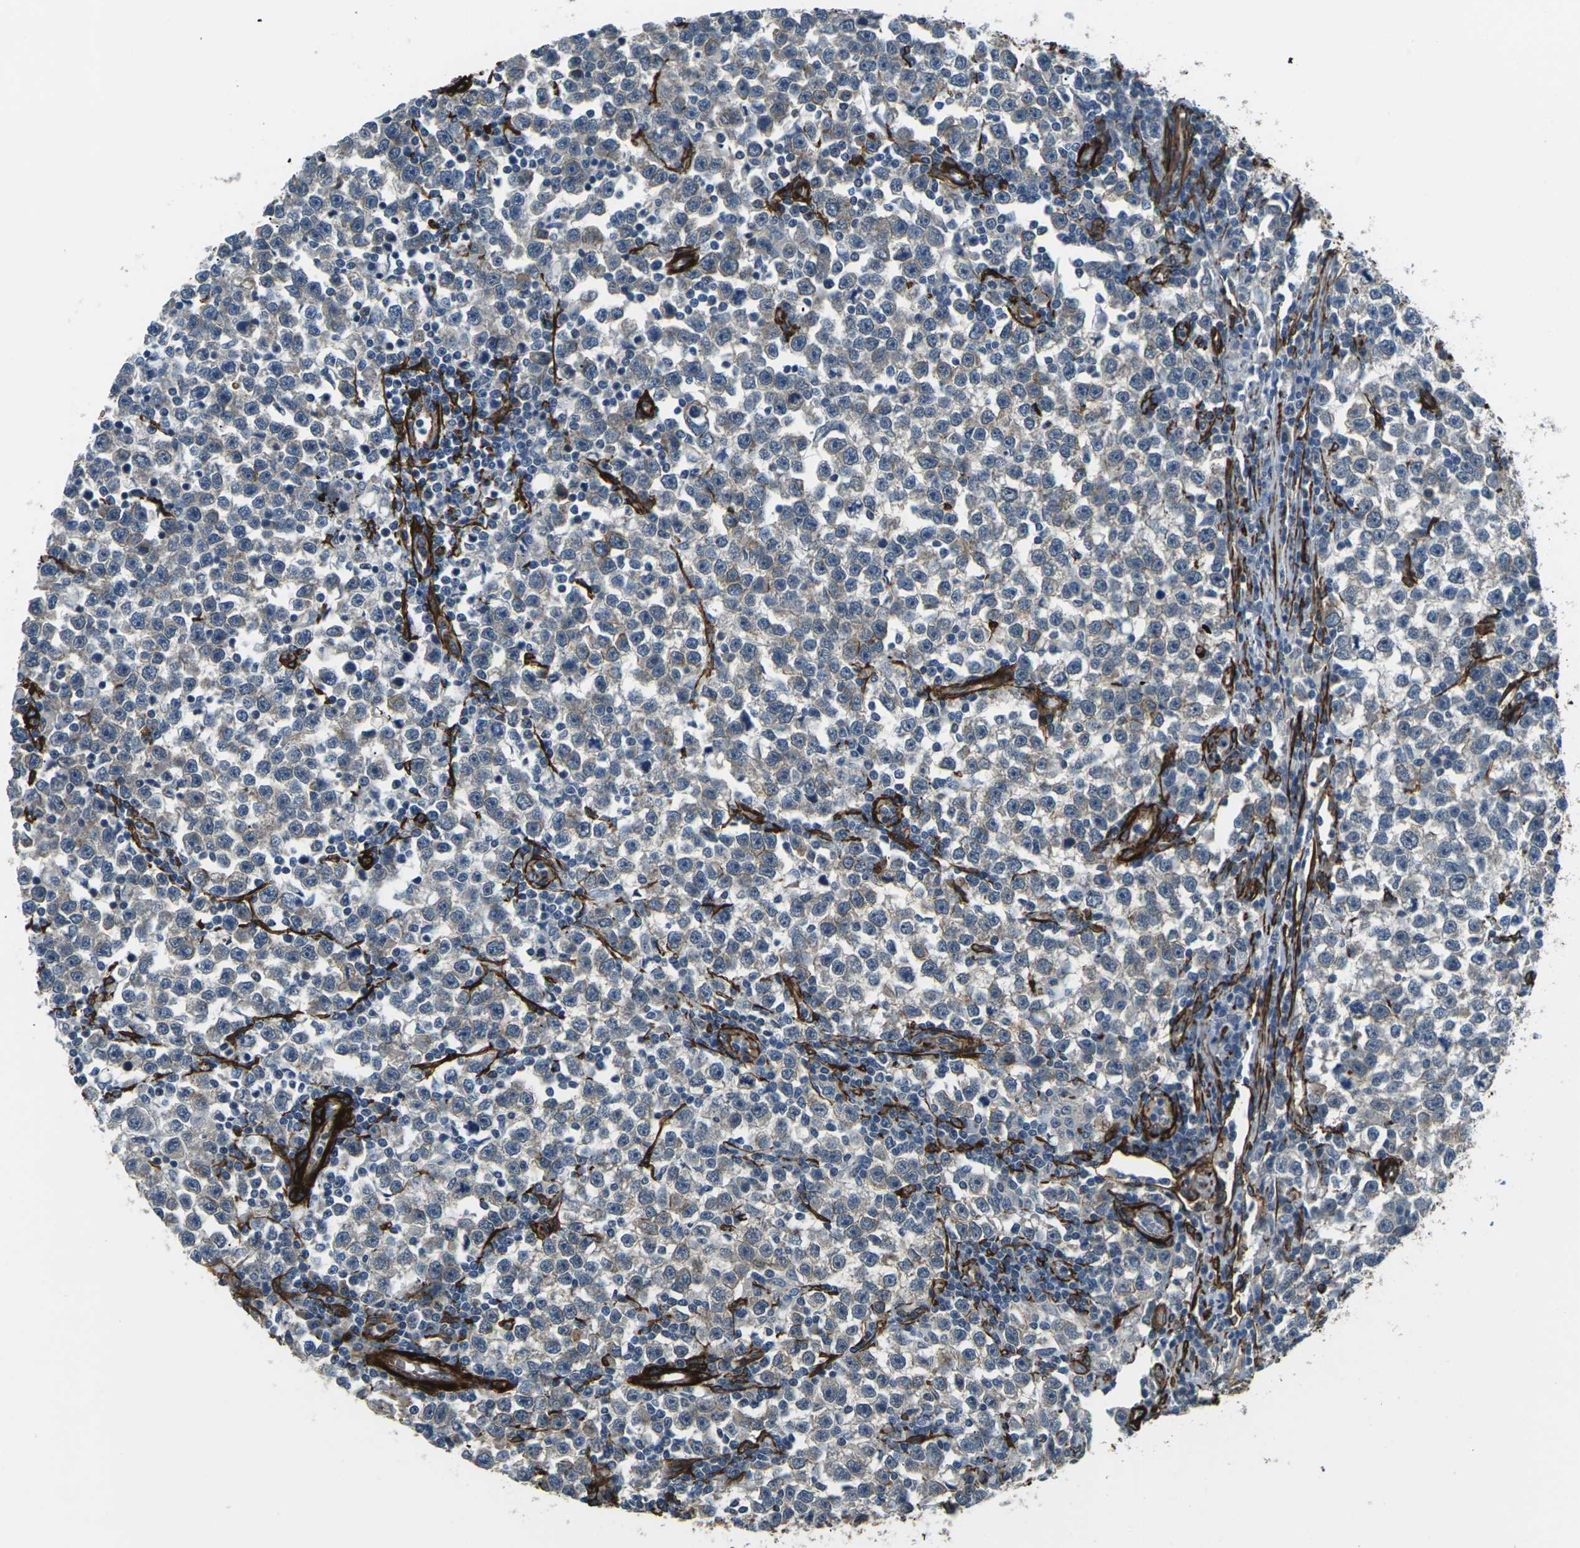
{"staining": {"intensity": "negative", "quantity": "none", "location": "none"}, "tissue": "testis cancer", "cell_type": "Tumor cells", "image_type": "cancer", "snomed": [{"axis": "morphology", "description": "Seminoma, NOS"}, {"axis": "topography", "description": "Testis"}], "caption": "An IHC photomicrograph of testis cancer is shown. There is no staining in tumor cells of testis cancer. (DAB IHC visualized using brightfield microscopy, high magnification).", "gene": "GRAMD1C", "patient": {"sex": "male", "age": 43}}